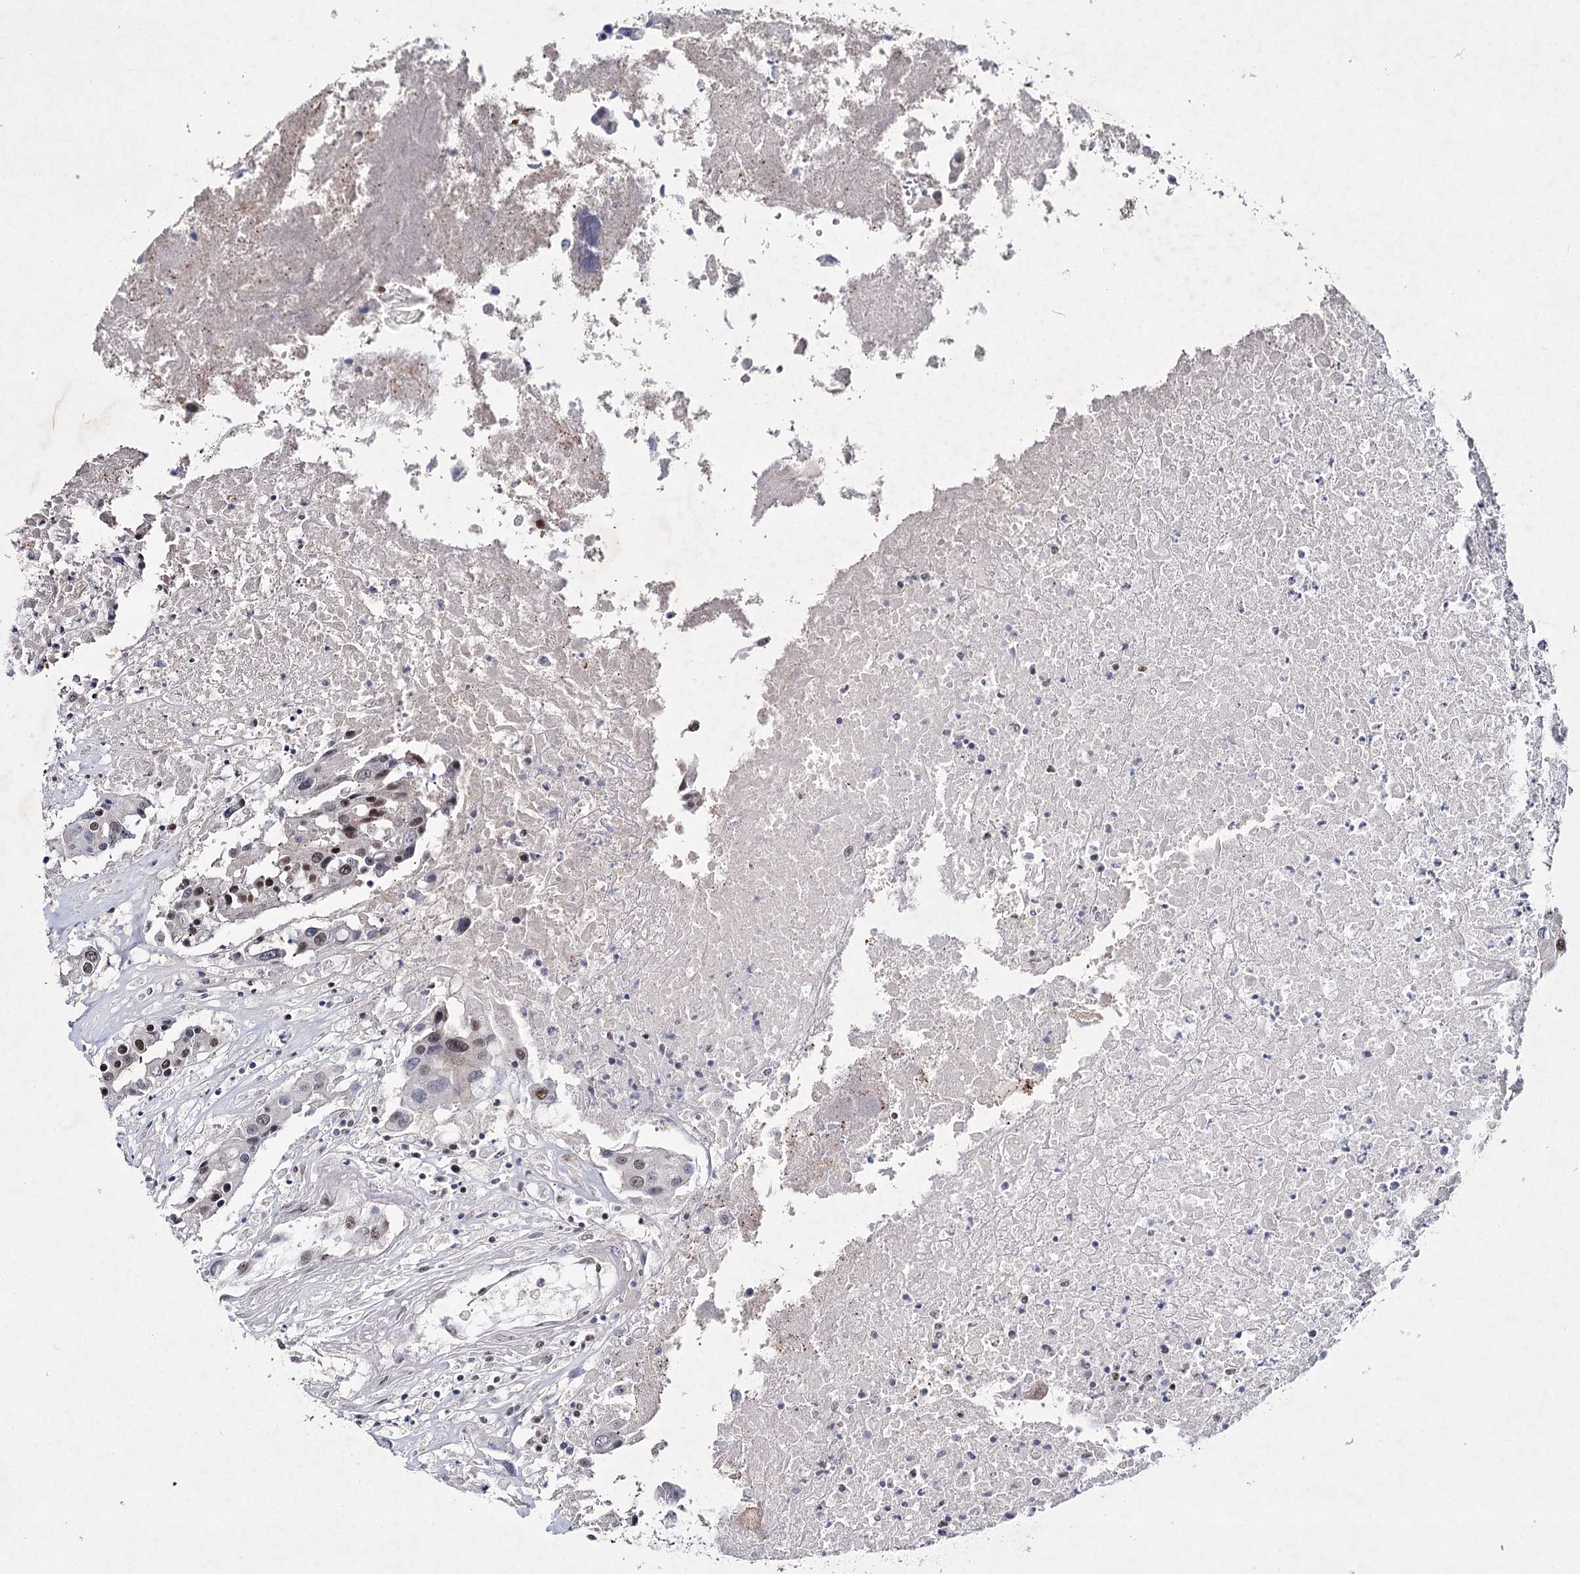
{"staining": {"intensity": "moderate", "quantity": "25%-75%", "location": "nuclear"}, "tissue": "colorectal cancer", "cell_type": "Tumor cells", "image_type": "cancer", "snomed": [{"axis": "morphology", "description": "Adenocarcinoma, NOS"}, {"axis": "topography", "description": "Colon"}], "caption": "The image exhibits a brown stain indicating the presence of a protein in the nuclear of tumor cells in colorectal cancer. Immunohistochemistry stains the protein in brown and the nuclei are stained blue.", "gene": "SCAF8", "patient": {"sex": "male", "age": 77}}